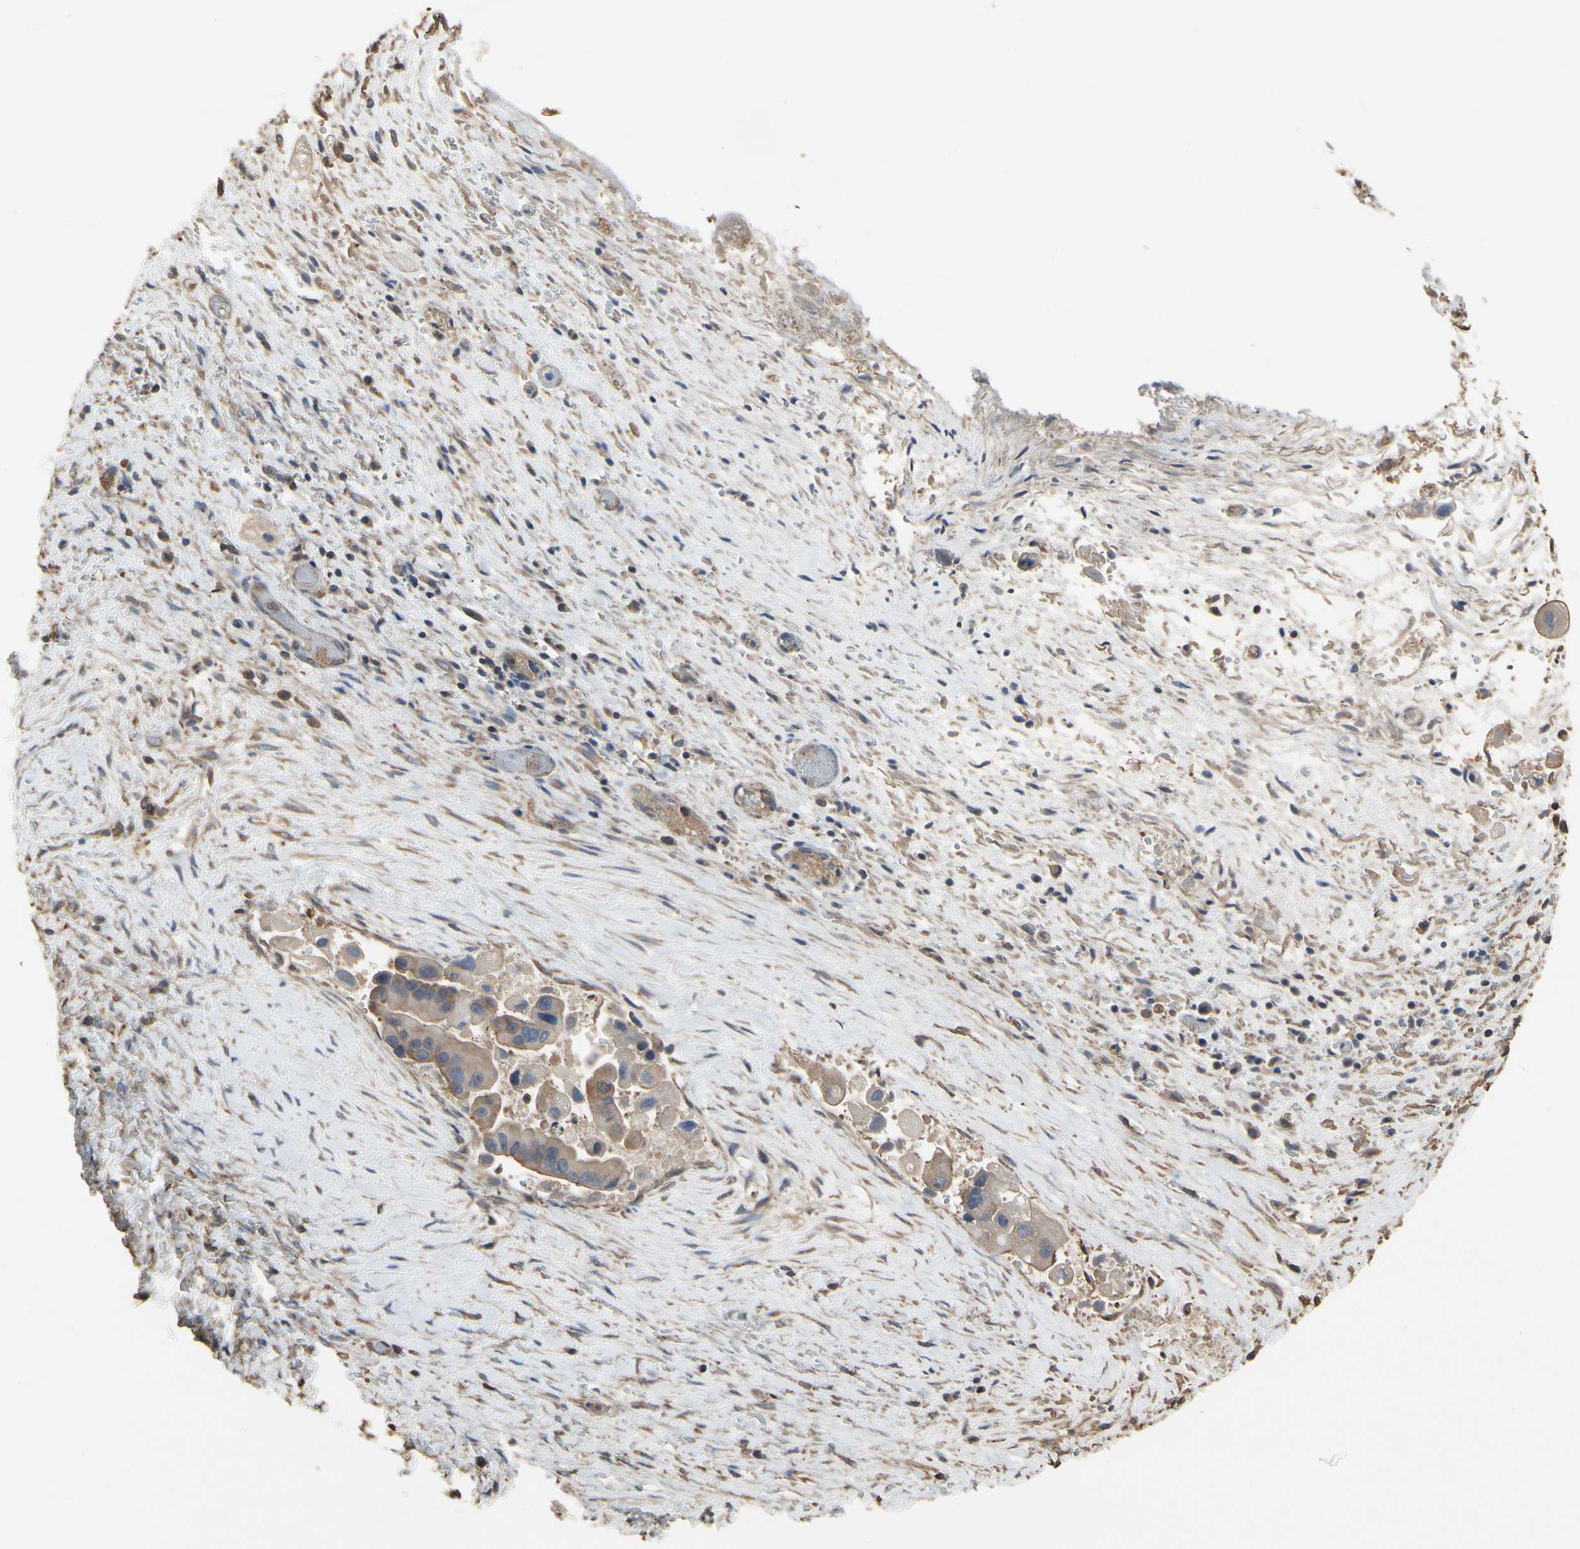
{"staining": {"intensity": "moderate", "quantity": ">75%", "location": "cytoplasmic/membranous"}, "tissue": "liver cancer", "cell_type": "Tumor cells", "image_type": "cancer", "snomed": [{"axis": "morphology", "description": "Normal tissue, NOS"}, {"axis": "morphology", "description": "Cholangiocarcinoma"}, {"axis": "topography", "description": "Liver"}, {"axis": "topography", "description": "Peripheral nerve tissue"}], "caption": "Immunohistochemistry photomicrograph of neoplastic tissue: liver cancer (cholangiocarcinoma) stained using immunohistochemistry (IHC) reveals medium levels of moderate protein expression localized specifically in the cytoplasmic/membranous of tumor cells, appearing as a cytoplasmic/membranous brown color.", "gene": "PDZK1", "patient": {"sex": "male", "age": 50}}